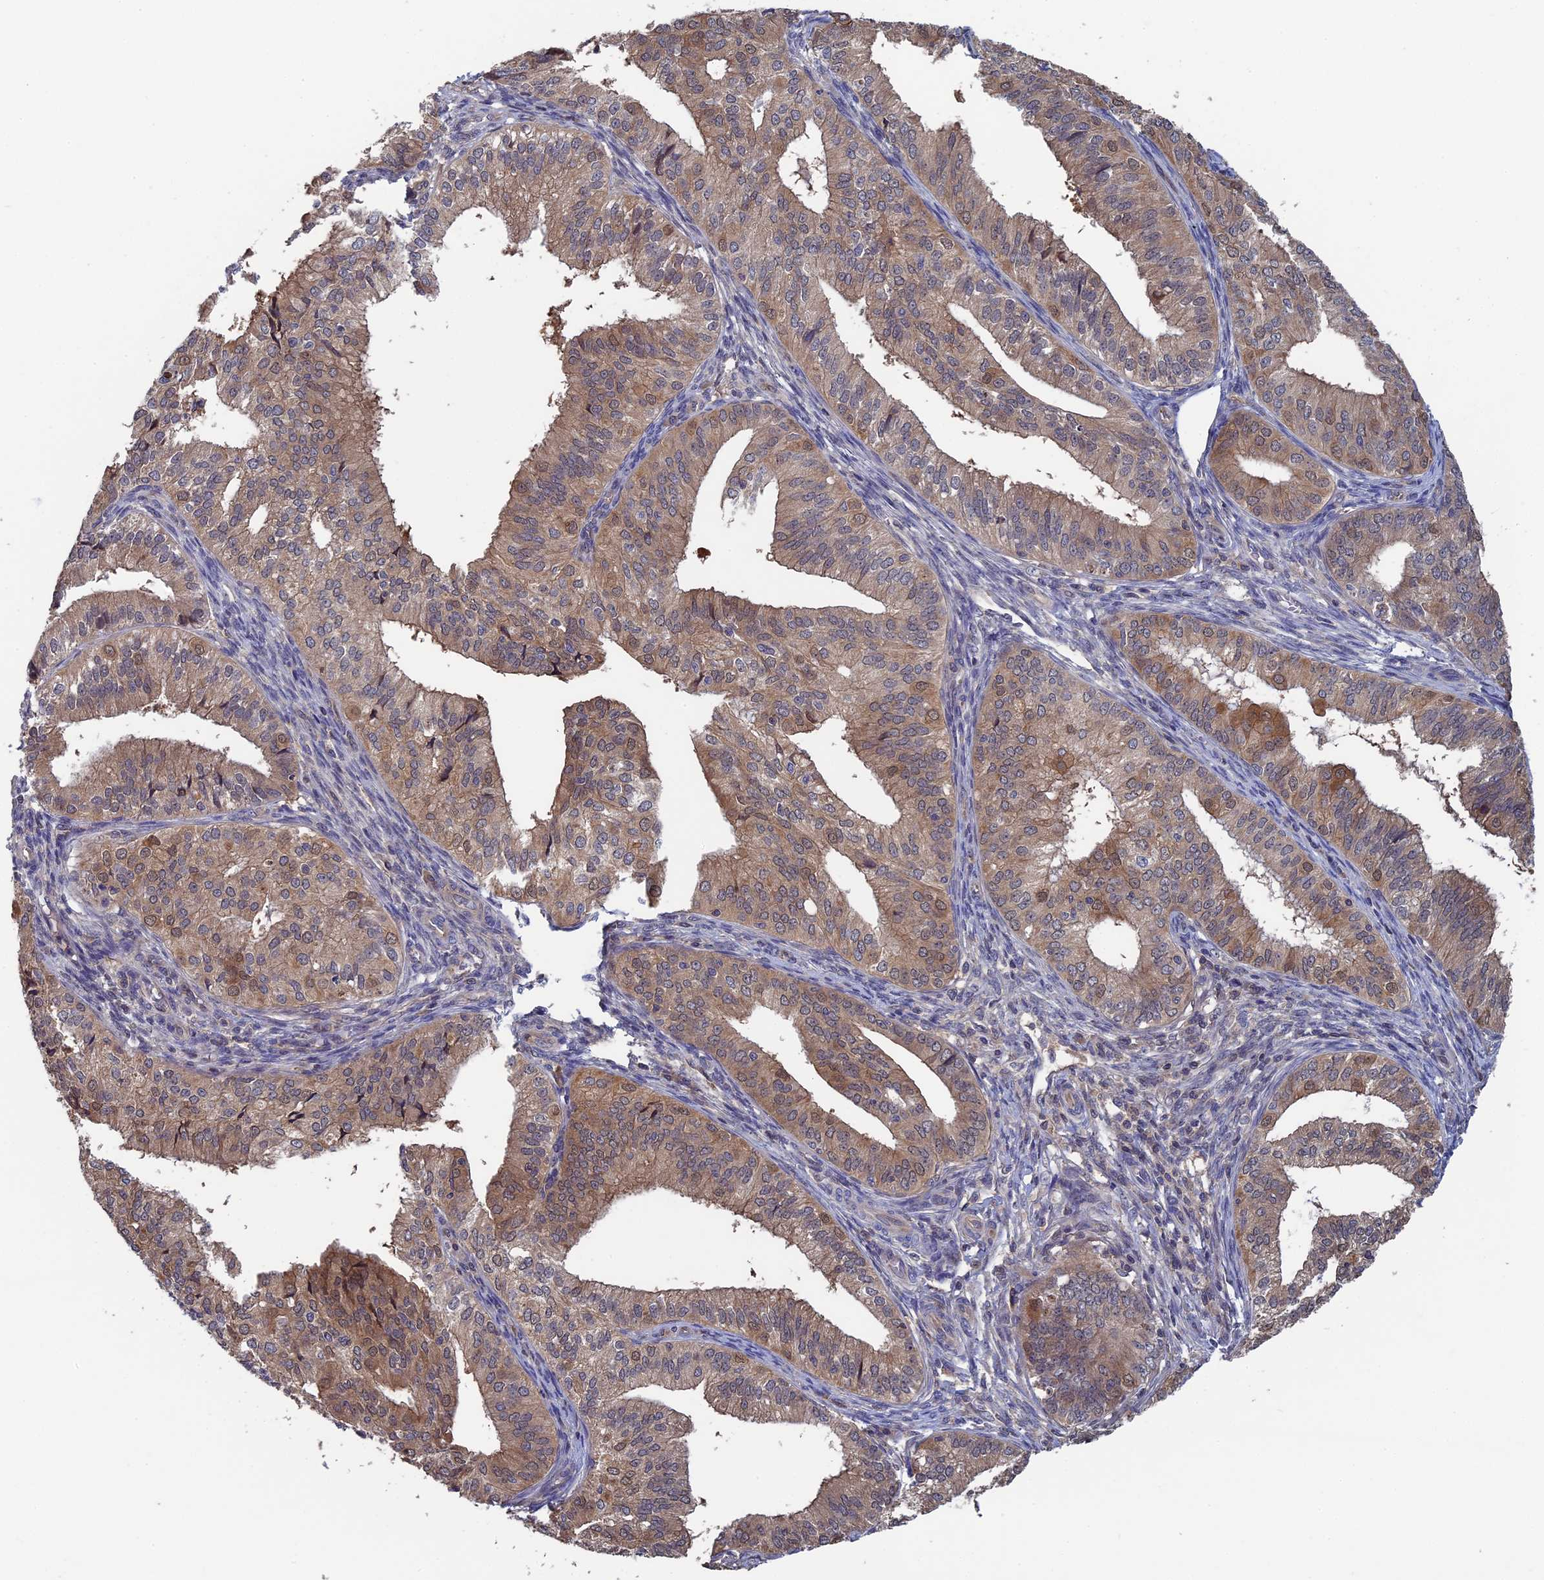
{"staining": {"intensity": "moderate", "quantity": ">75%", "location": "cytoplasmic/membranous"}, "tissue": "endometrial cancer", "cell_type": "Tumor cells", "image_type": "cancer", "snomed": [{"axis": "morphology", "description": "Adenocarcinoma, NOS"}, {"axis": "topography", "description": "Endometrium"}], "caption": "Brown immunohistochemical staining in human adenocarcinoma (endometrial) shows moderate cytoplasmic/membranous staining in about >75% of tumor cells.", "gene": "LCMT1", "patient": {"sex": "female", "age": 50}}